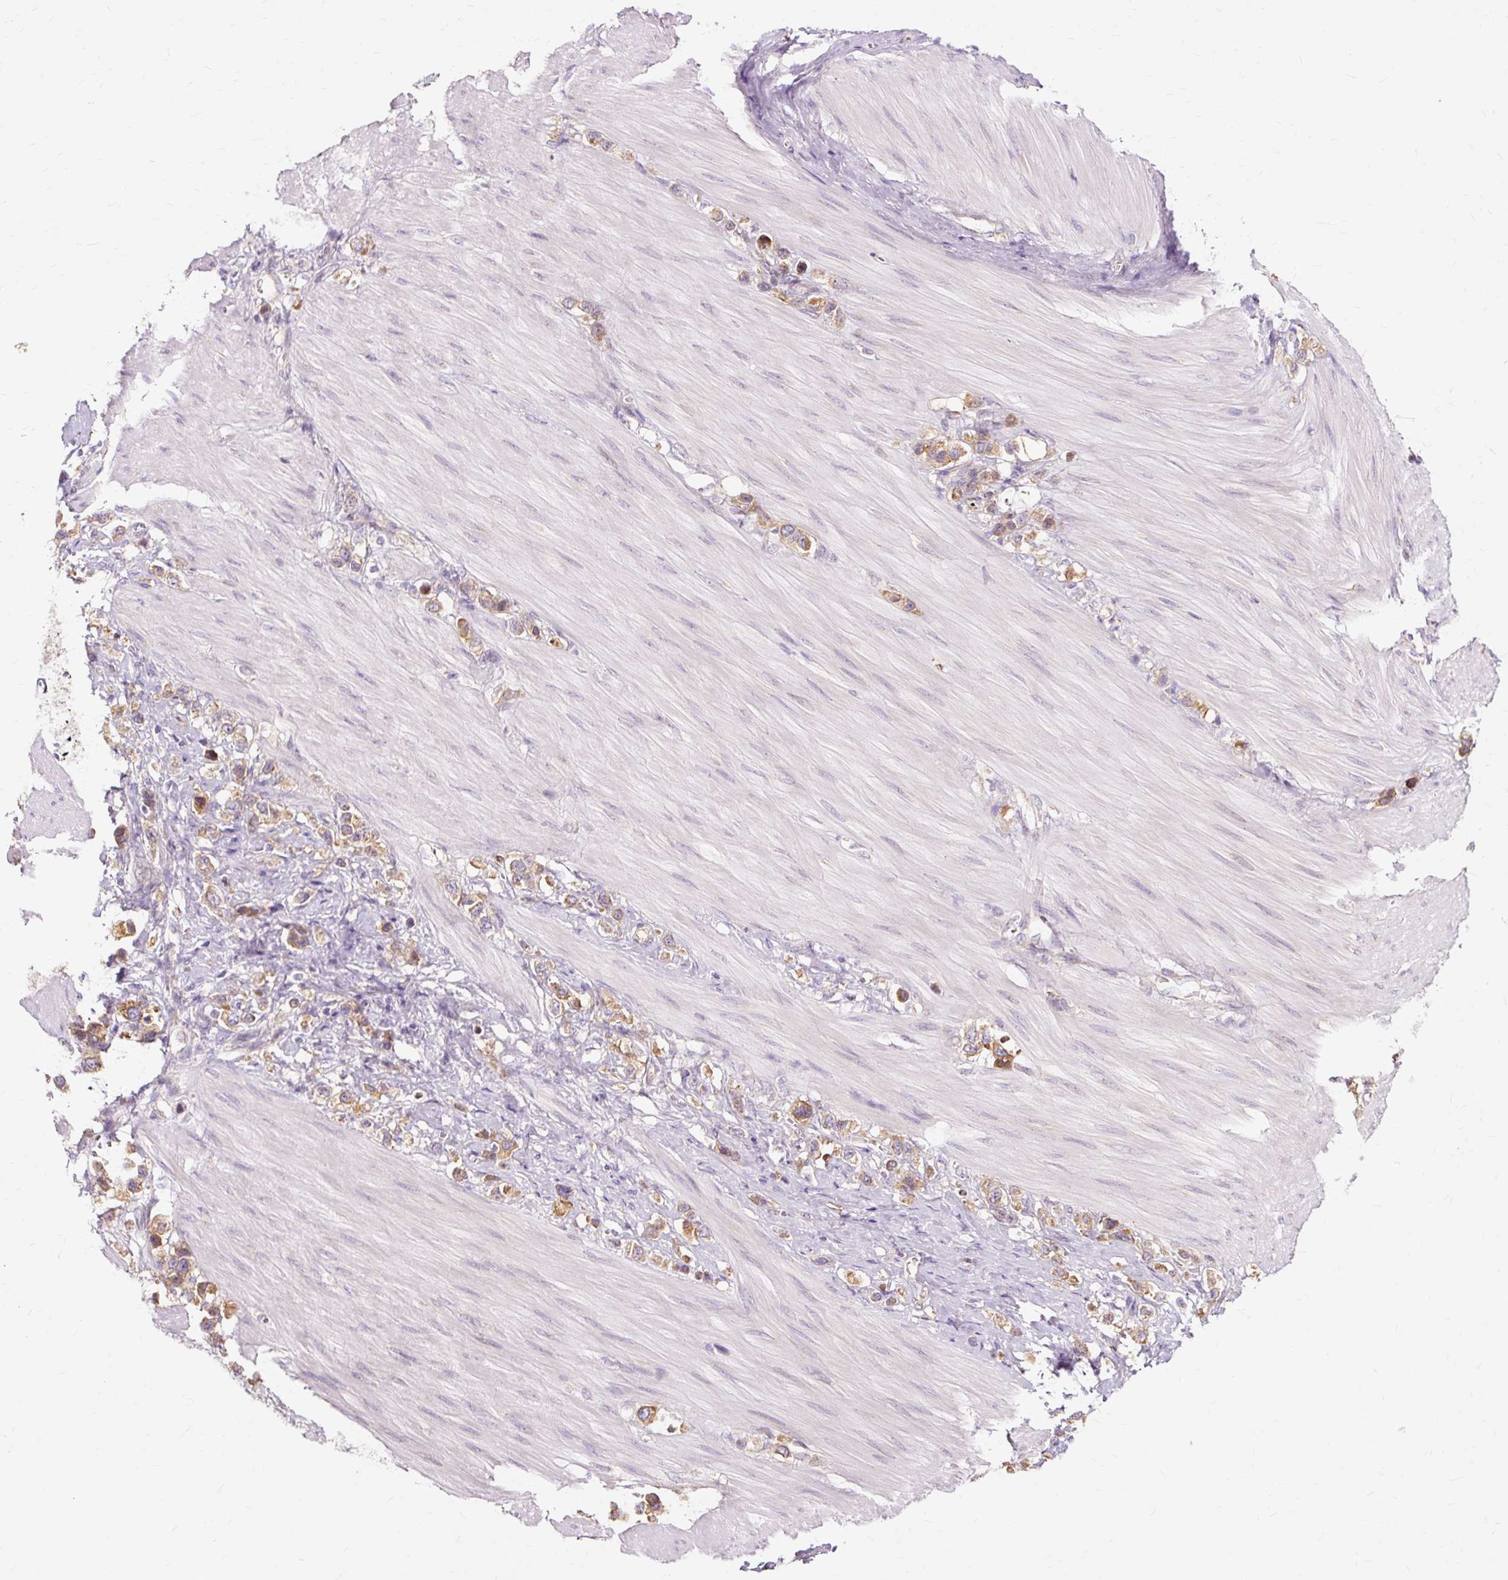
{"staining": {"intensity": "moderate", "quantity": ">75%", "location": "cytoplasmic/membranous"}, "tissue": "stomach cancer", "cell_type": "Tumor cells", "image_type": "cancer", "snomed": [{"axis": "morphology", "description": "Adenocarcinoma, NOS"}, {"axis": "topography", "description": "Stomach"}], "caption": "About >75% of tumor cells in human stomach cancer (adenocarcinoma) reveal moderate cytoplasmic/membranous protein positivity as visualized by brown immunohistochemical staining.", "gene": "PDZD2", "patient": {"sex": "female", "age": 65}}